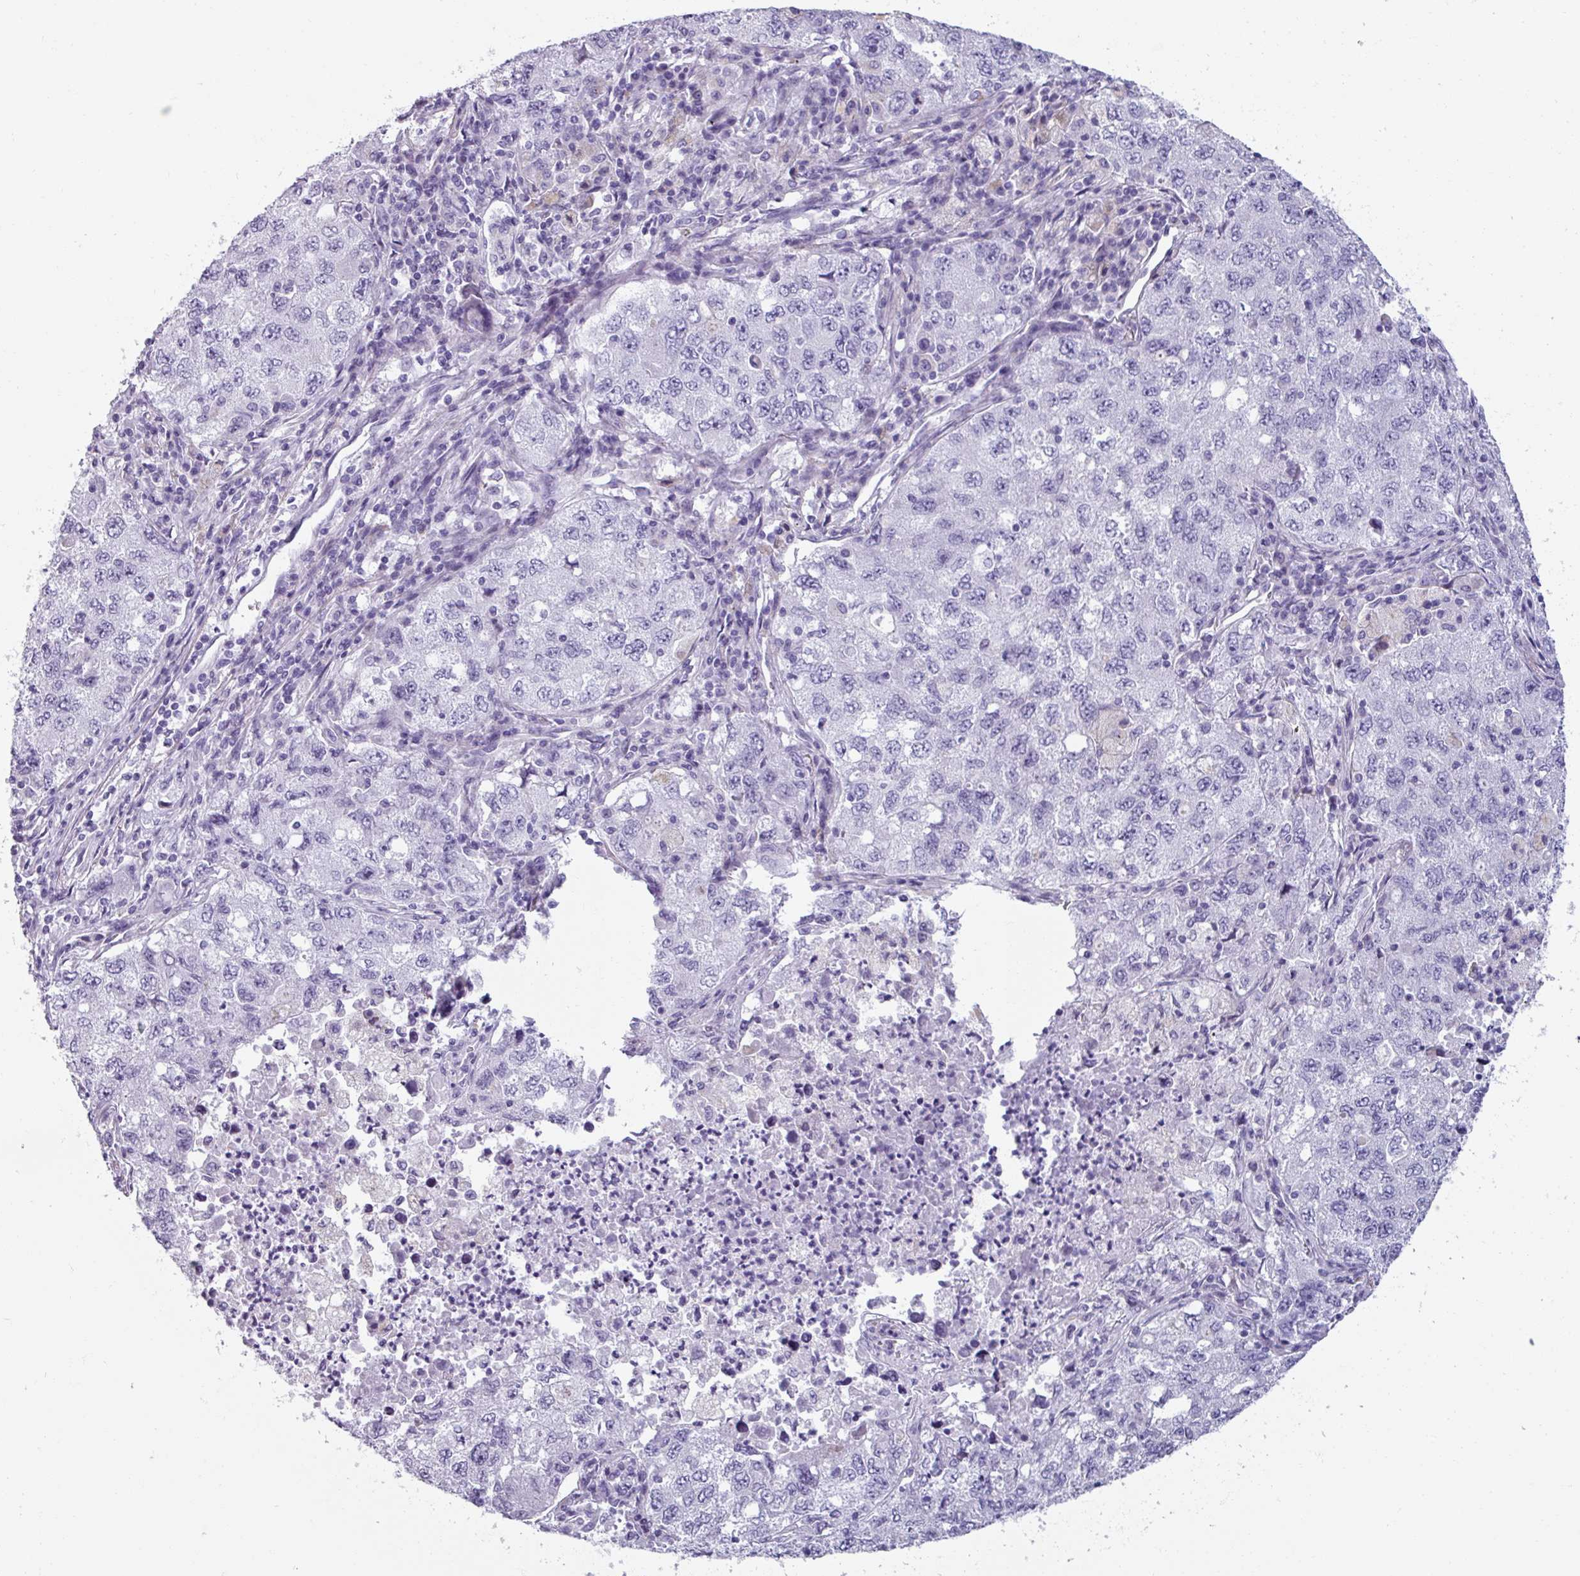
{"staining": {"intensity": "negative", "quantity": "none", "location": "none"}, "tissue": "lung cancer", "cell_type": "Tumor cells", "image_type": "cancer", "snomed": [{"axis": "morphology", "description": "Adenocarcinoma, NOS"}, {"axis": "topography", "description": "Lung"}], "caption": "There is no significant expression in tumor cells of lung cancer (adenocarcinoma).", "gene": "SPESP1", "patient": {"sex": "female", "age": 57}}